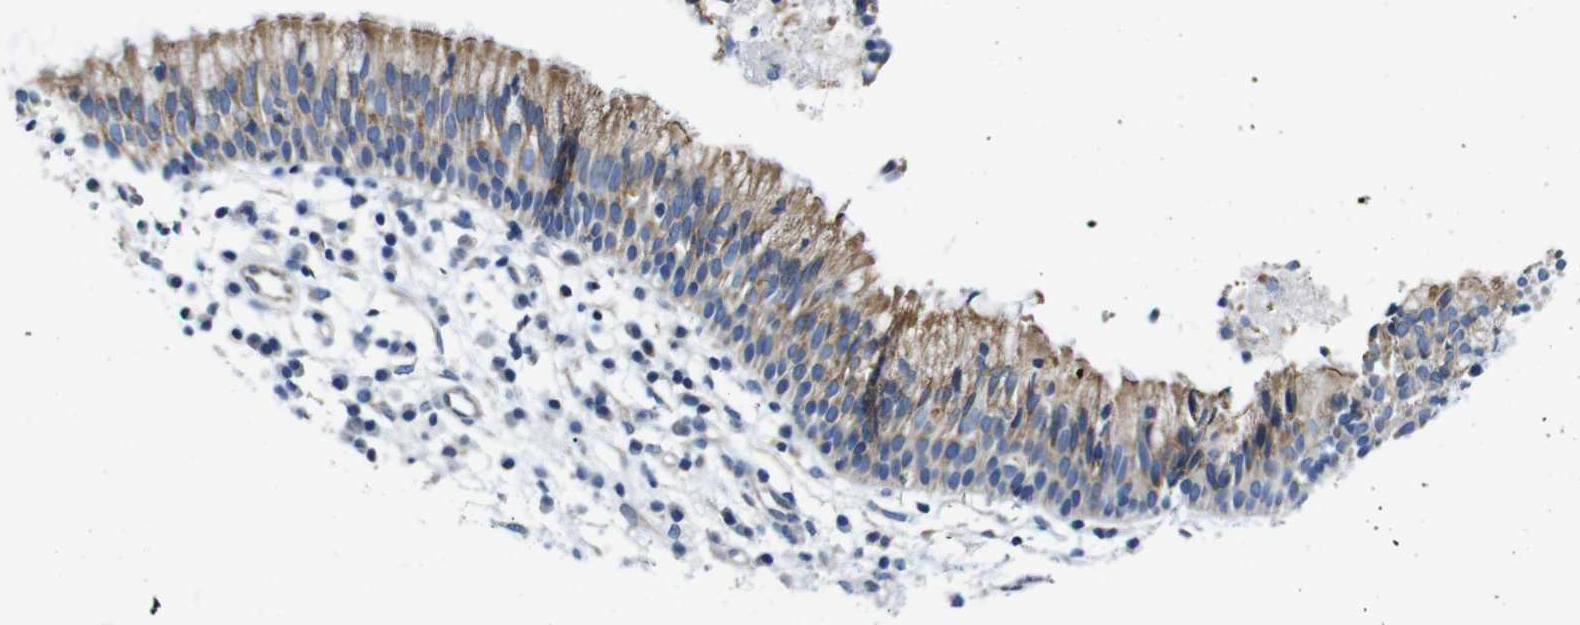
{"staining": {"intensity": "moderate", "quantity": "25%-75%", "location": "cytoplasmic/membranous"}, "tissue": "nasopharynx", "cell_type": "Respiratory epithelial cells", "image_type": "normal", "snomed": [{"axis": "morphology", "description": "Normal tissue, NOS"}, {"axis": "topography", "description": "Nasopharynx"}], "caption": "A high-resolution image shows IHC staining of normal nasopharynx, which displays moderate cytoplasmic/membranous expression in approximately 25%-75% of respiratory epithelial cells. The protein is shown in brown color, while the nuclei are stained blue.", "gene": "PDCD1LG2", "patient": {"sex": "male", "age": 21}}